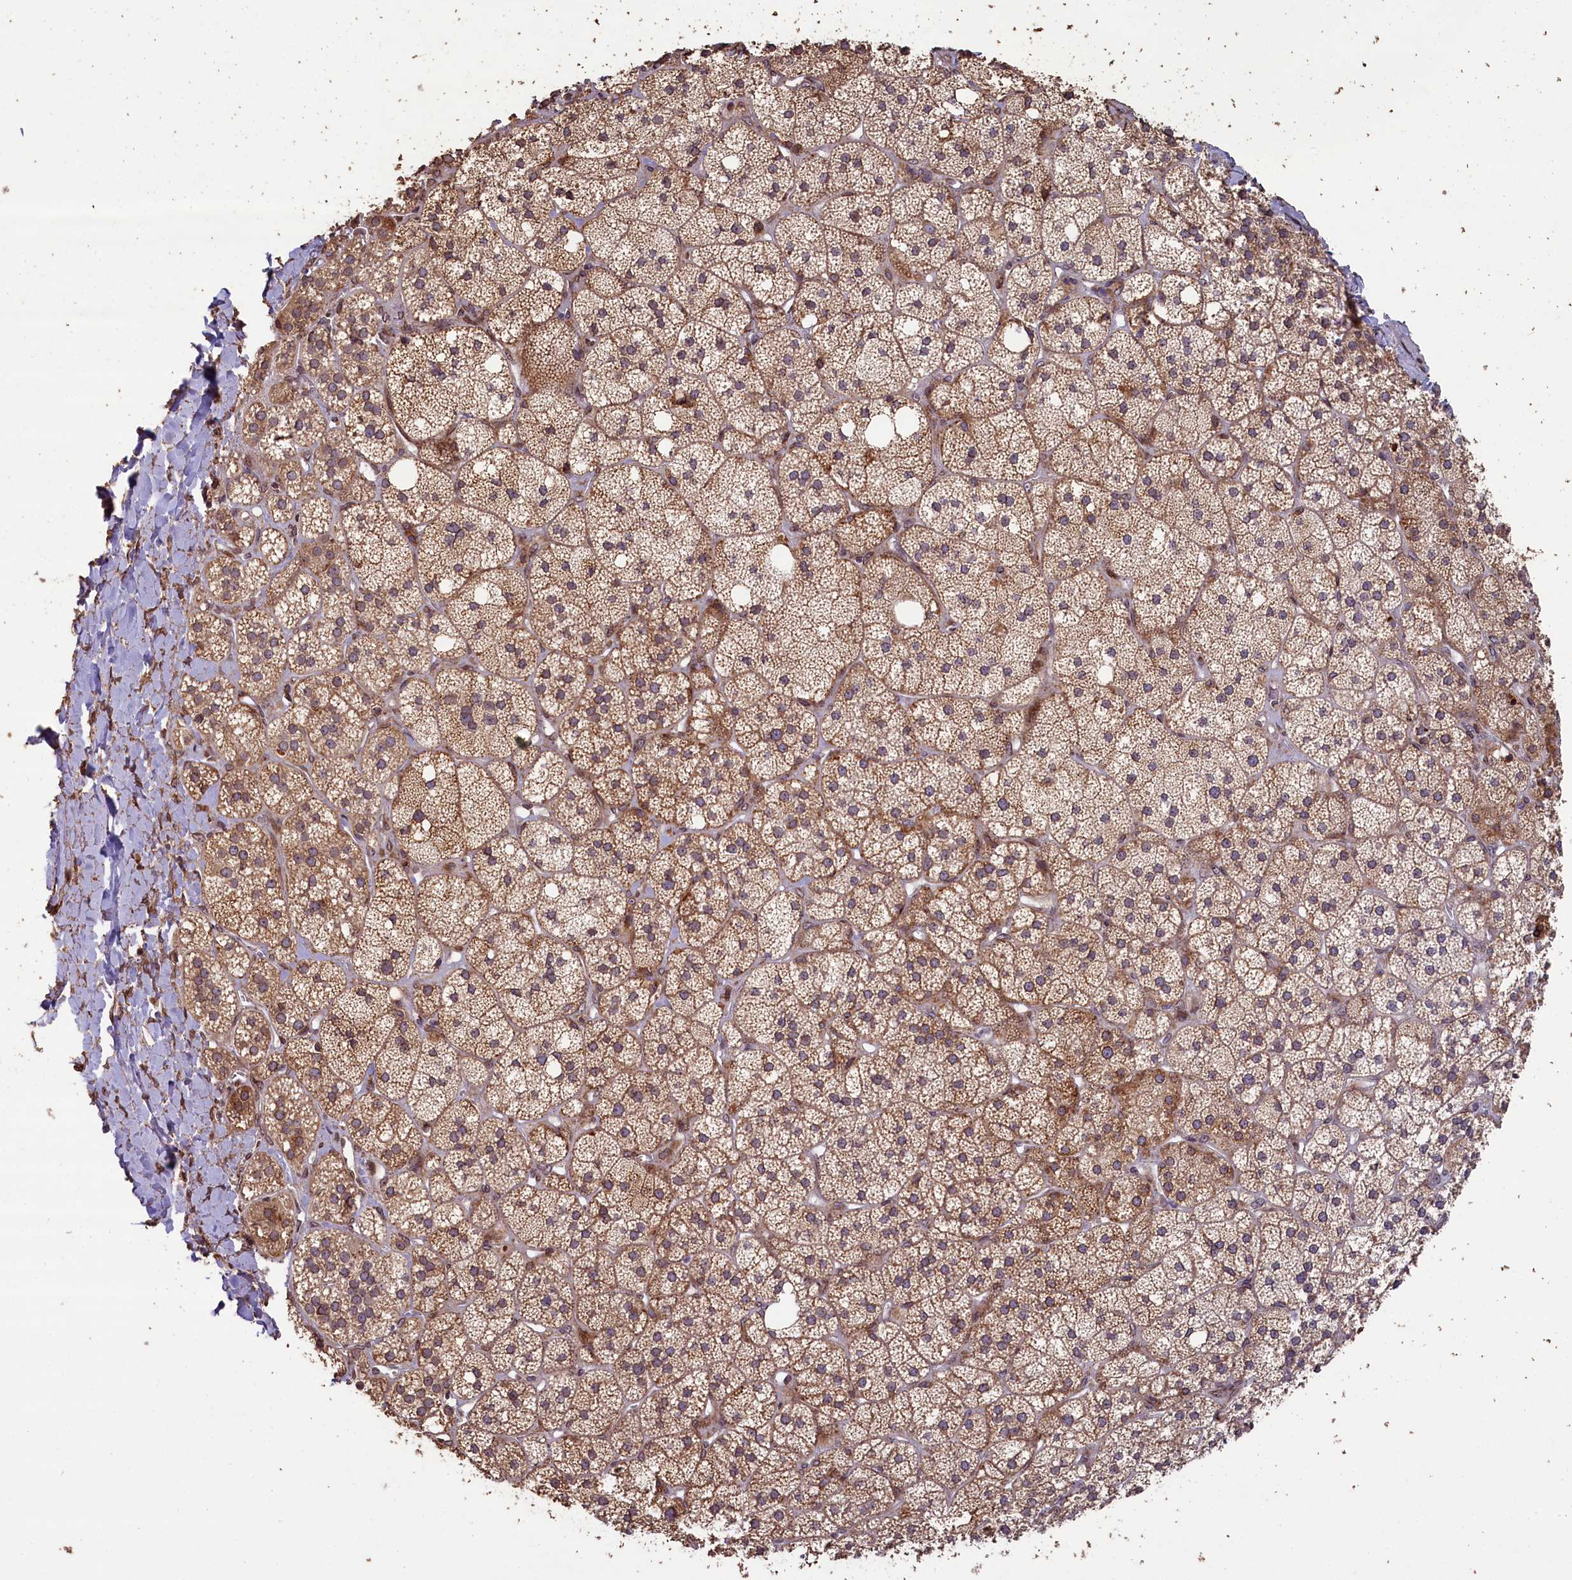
{"staining": {"intensity": "strong", "quantity": "25%-75%", "location": "cytoplasmic/membranous"}, "tissue": "adrenal gland", "cell_type": "Glandular cells", "image_type": "normal", "snomed": [{"axis": "morphology", "description": "Normal tissue, NOS"}, {"axis": "topography", "description": "Adrenal gland"}], "caption": "Protein positivity by IHC exhibits strong cytoplasmic/membranous positivity in about 25%-75% of glandular cells in unremarkable adrenal gland. Using DAB (brown) and hematoxylin (blue) stains, captured at high magnification using brightfield microscopy.", "gene": "SLC38A7", "patient": {"sex": "male", "age": 61}}